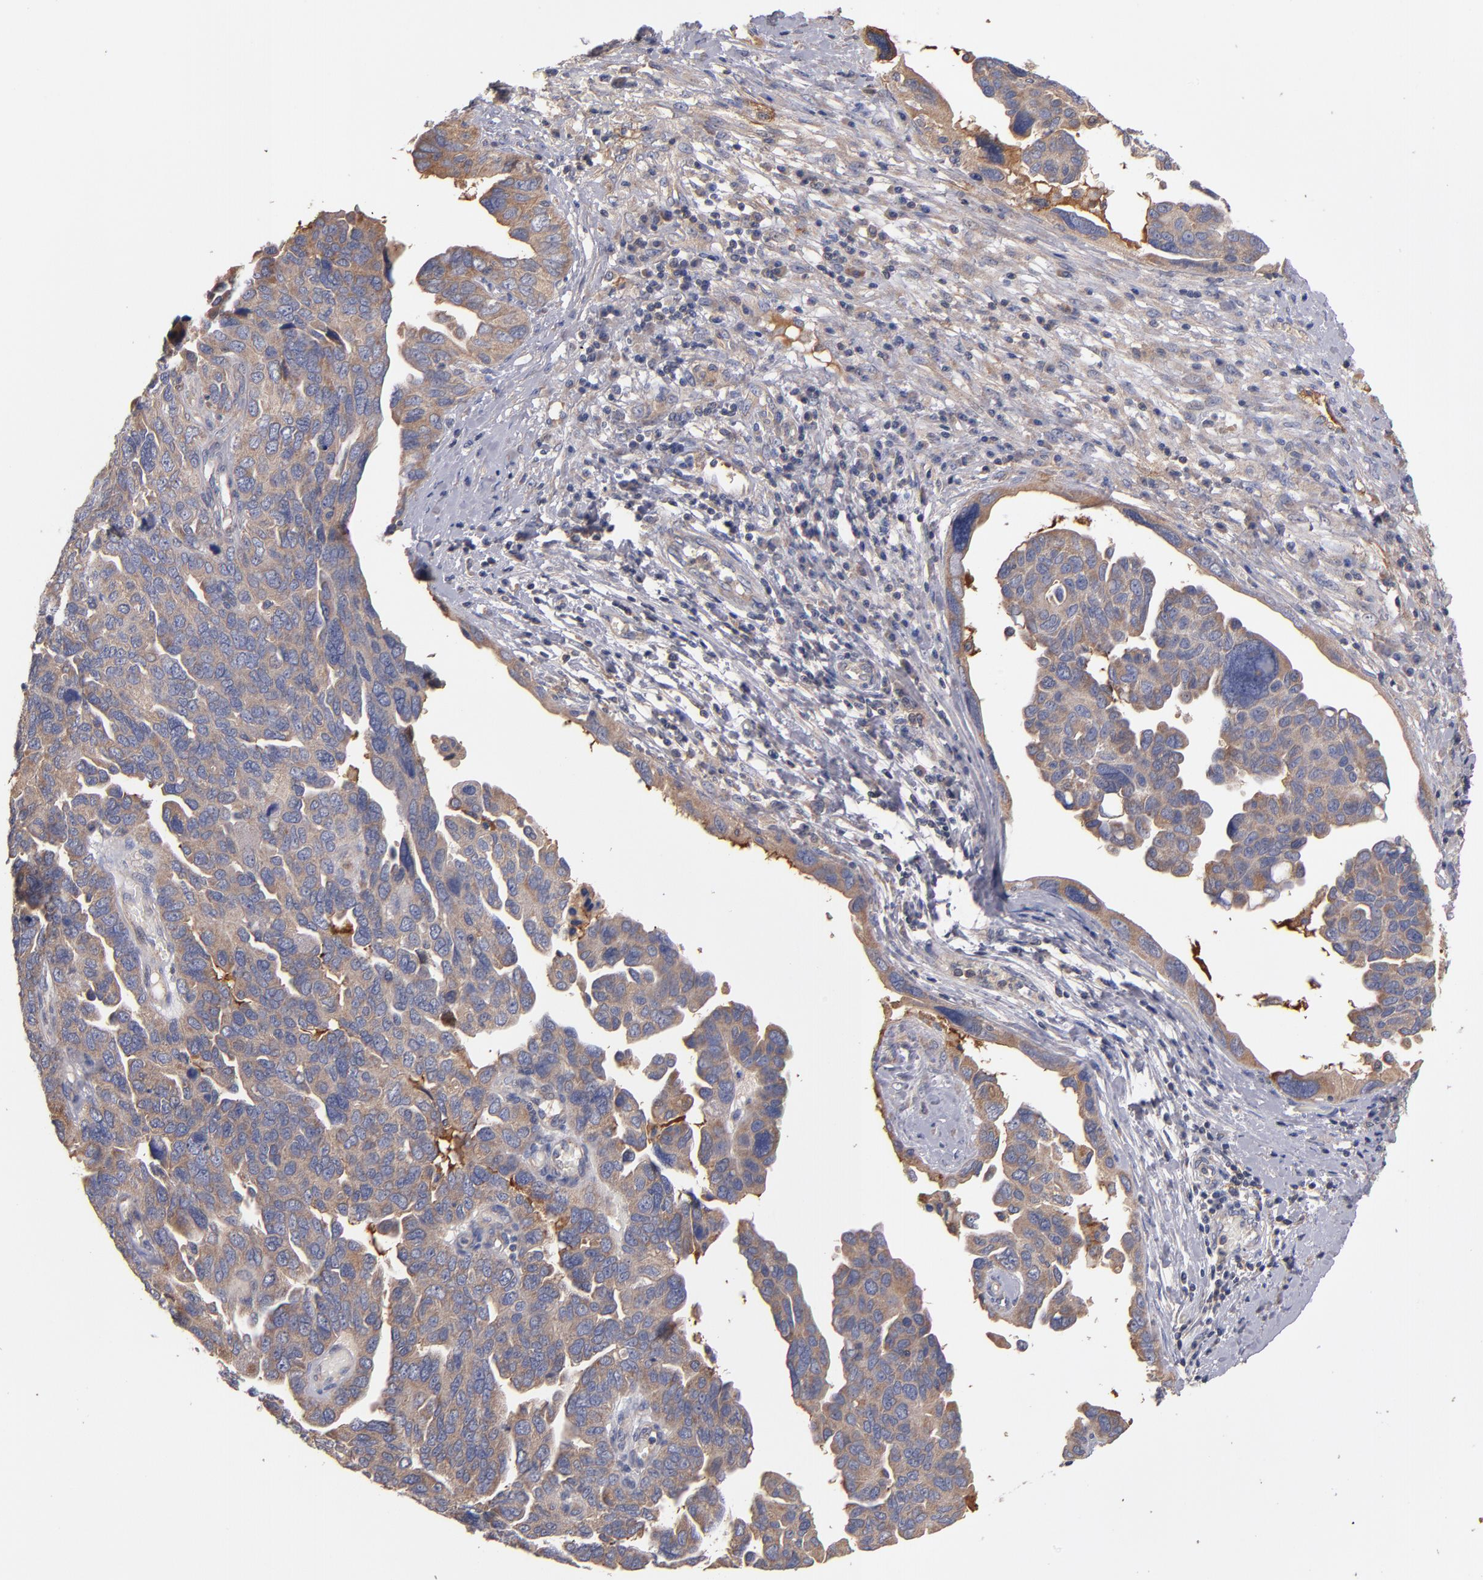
{"staining": {"intensity": "weak", "quantity": ">75%", "location": "cytoplasmic/membranous"}, "tissue": "ovarian cancer", "cell_type": "Tumor cells", "image_type": "cancer", "snomed": [{"axis": "morphology", "description": "Cystadenocarcinoma, serous, NOS"}, {"axis": "topography", "description": "Ovary"}], "caption": "Serous cystadenocarcinoma (ovarian) stained with immunohistochemistry (IHC) shows weak cytoplasmic/membranous staining in approximately >75% of tumor cells.", "gene": "DACT1", "patient": {"sex": "female", "age": 64}}